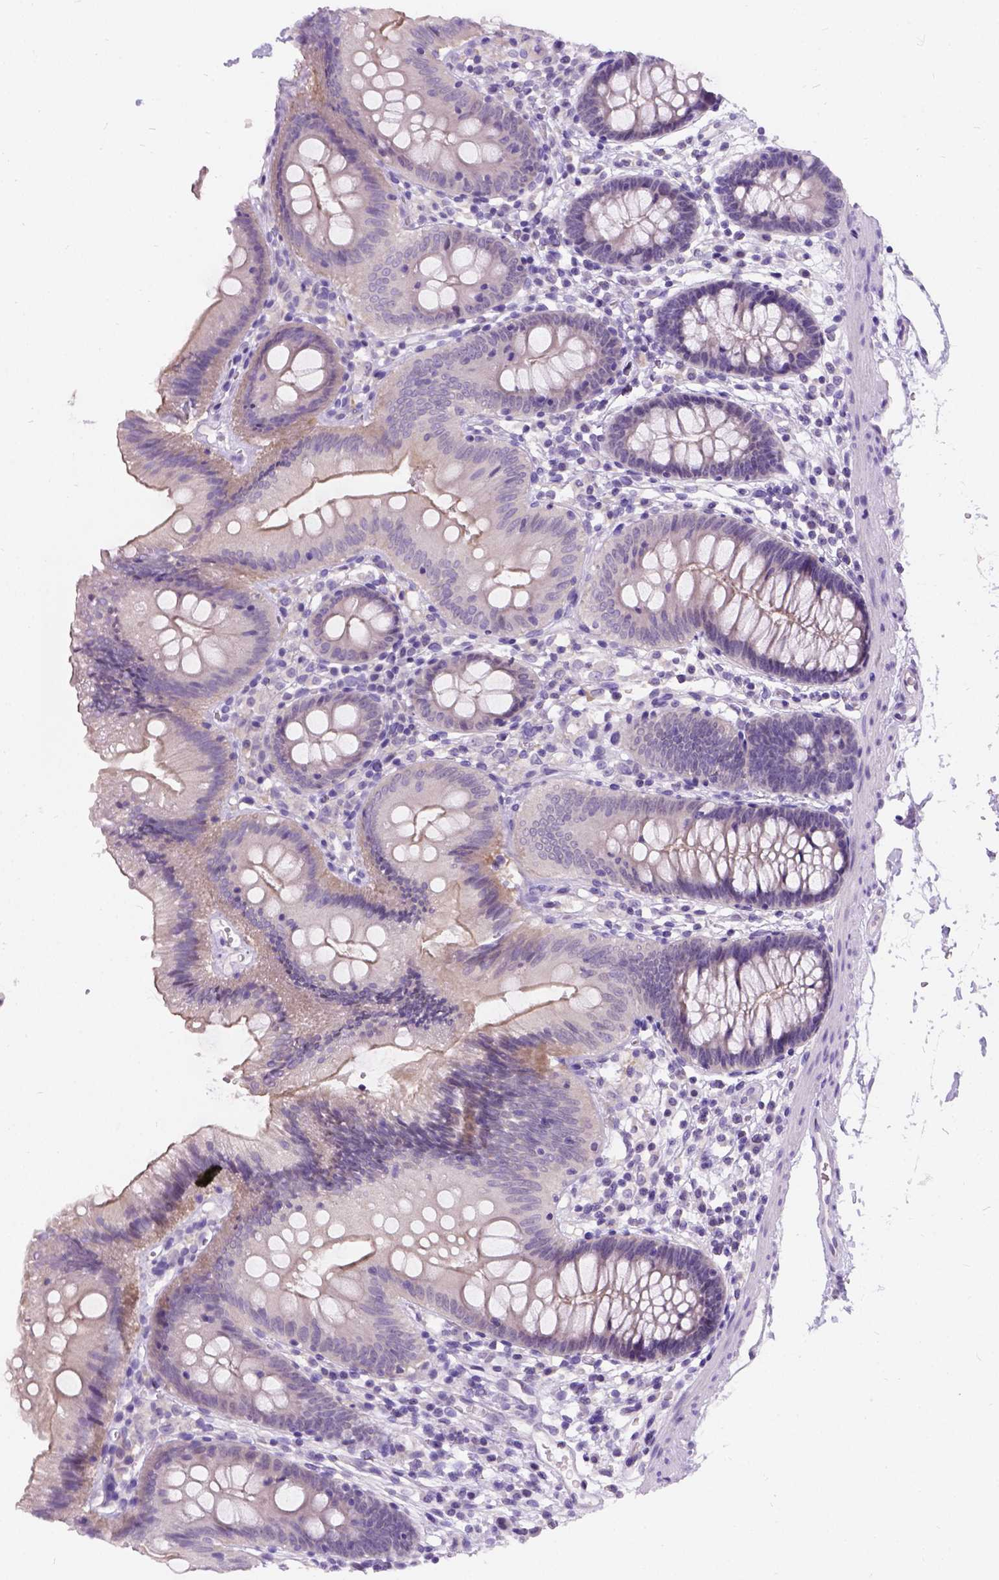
{"staining": {"intensity": "negative", "quantity": "none", "location": "none"}, "tissue": "colon", "cell_type": "Endothelial cells", "image_type": "normal", "snomed": [{"axis": "morphology", "description": "Normal tissue, NOS"}, {"axis": "topography", "description": "Colon"}], "caption": "This is an immunohistochemistry image of unremarkable colon. There is no positivity in endothelial cells.", "gene": "C20orf144", "patient": {"sex": "male", "age": 70}}